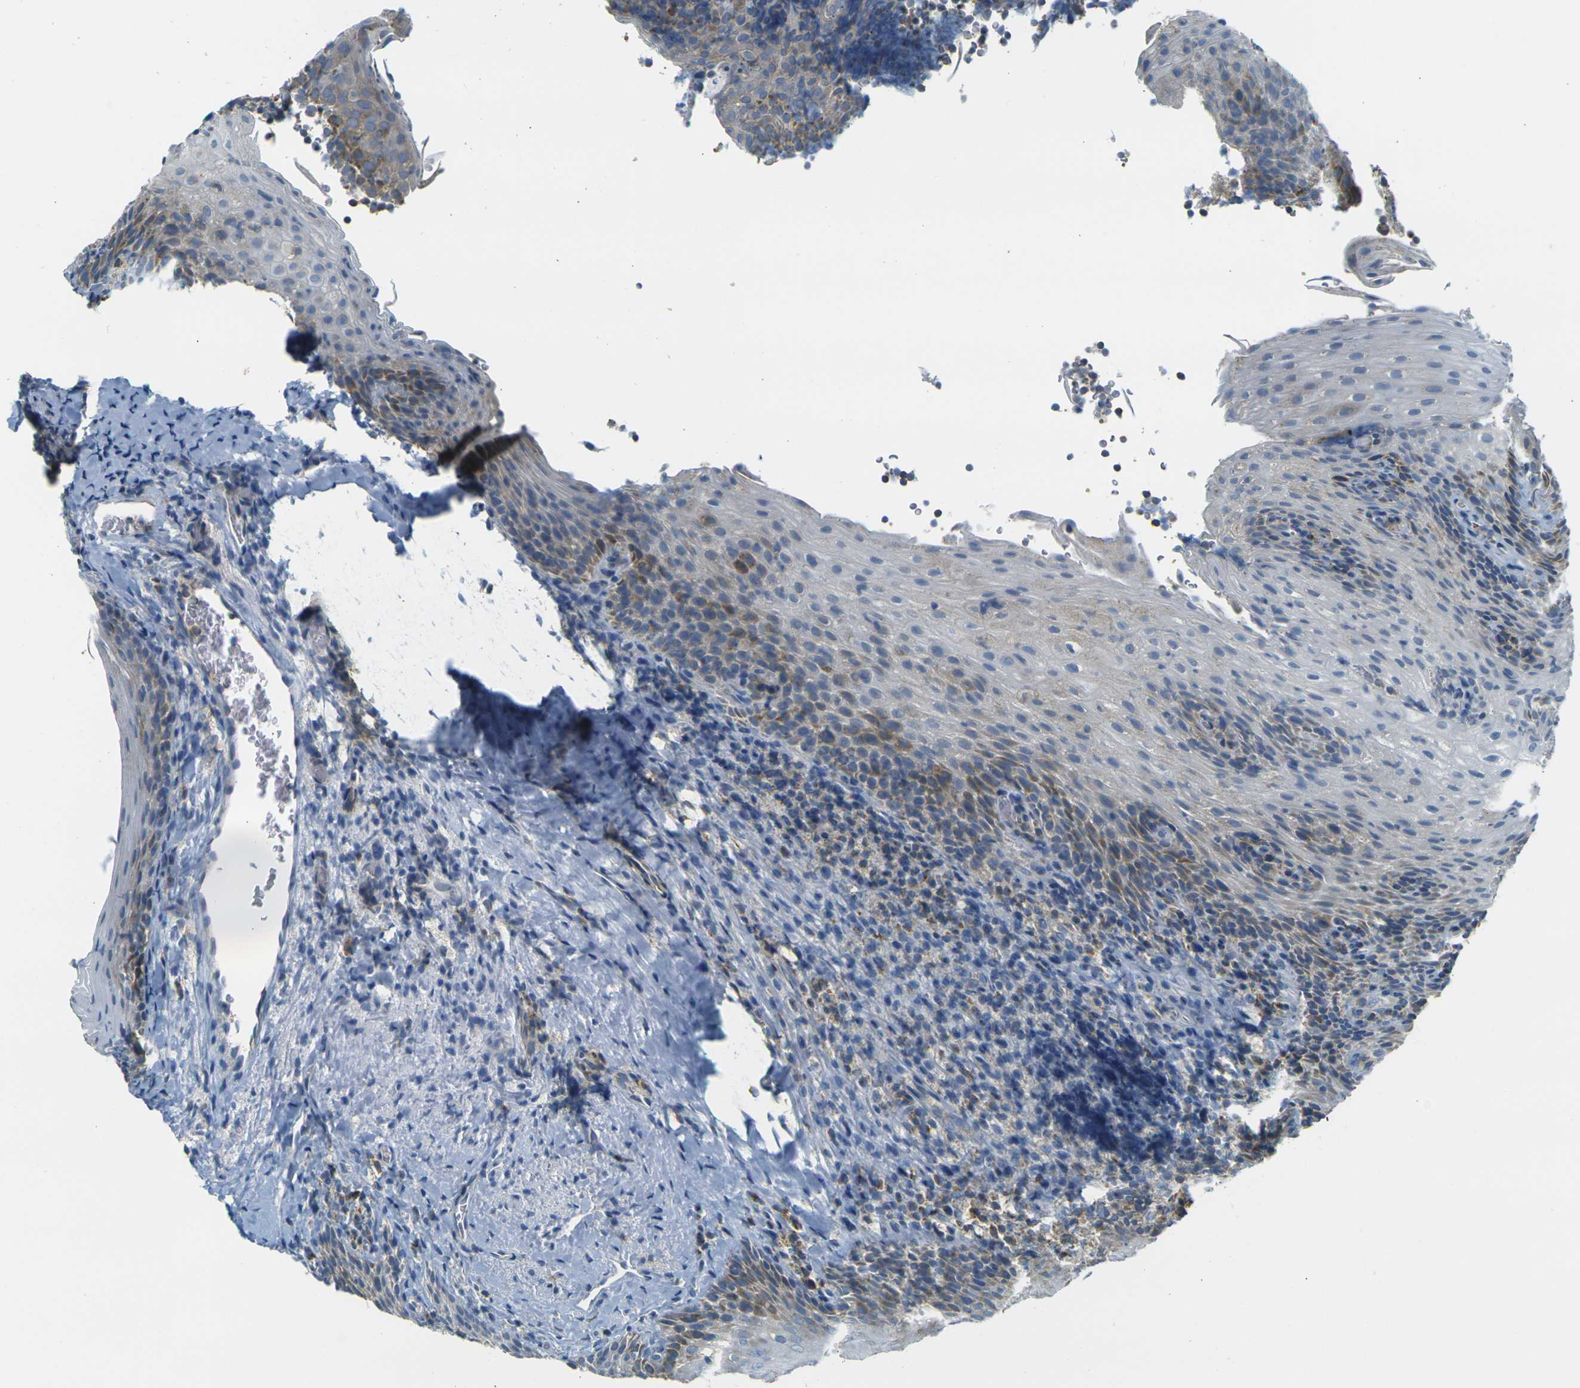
{"staining": {"intensity": "weak", "quantity": "<25%", "location": "cytoplasmic/membranous"}, "tissue": "tonsil", "cell_type": "Germinal center cells", "image_type": "normal", "snomed": [{"axis": "morphology", "description": "Normal tissue, NOS"}, {"axis": "topography", "description": "Tonsil"}], "caption": "IHC of unremarkable tonsil exhibits no expression in germinal center cells. Nuclei are stained in blue.", "gene": "PARD6B", "patient": {"sex": "male", "age": 37}}